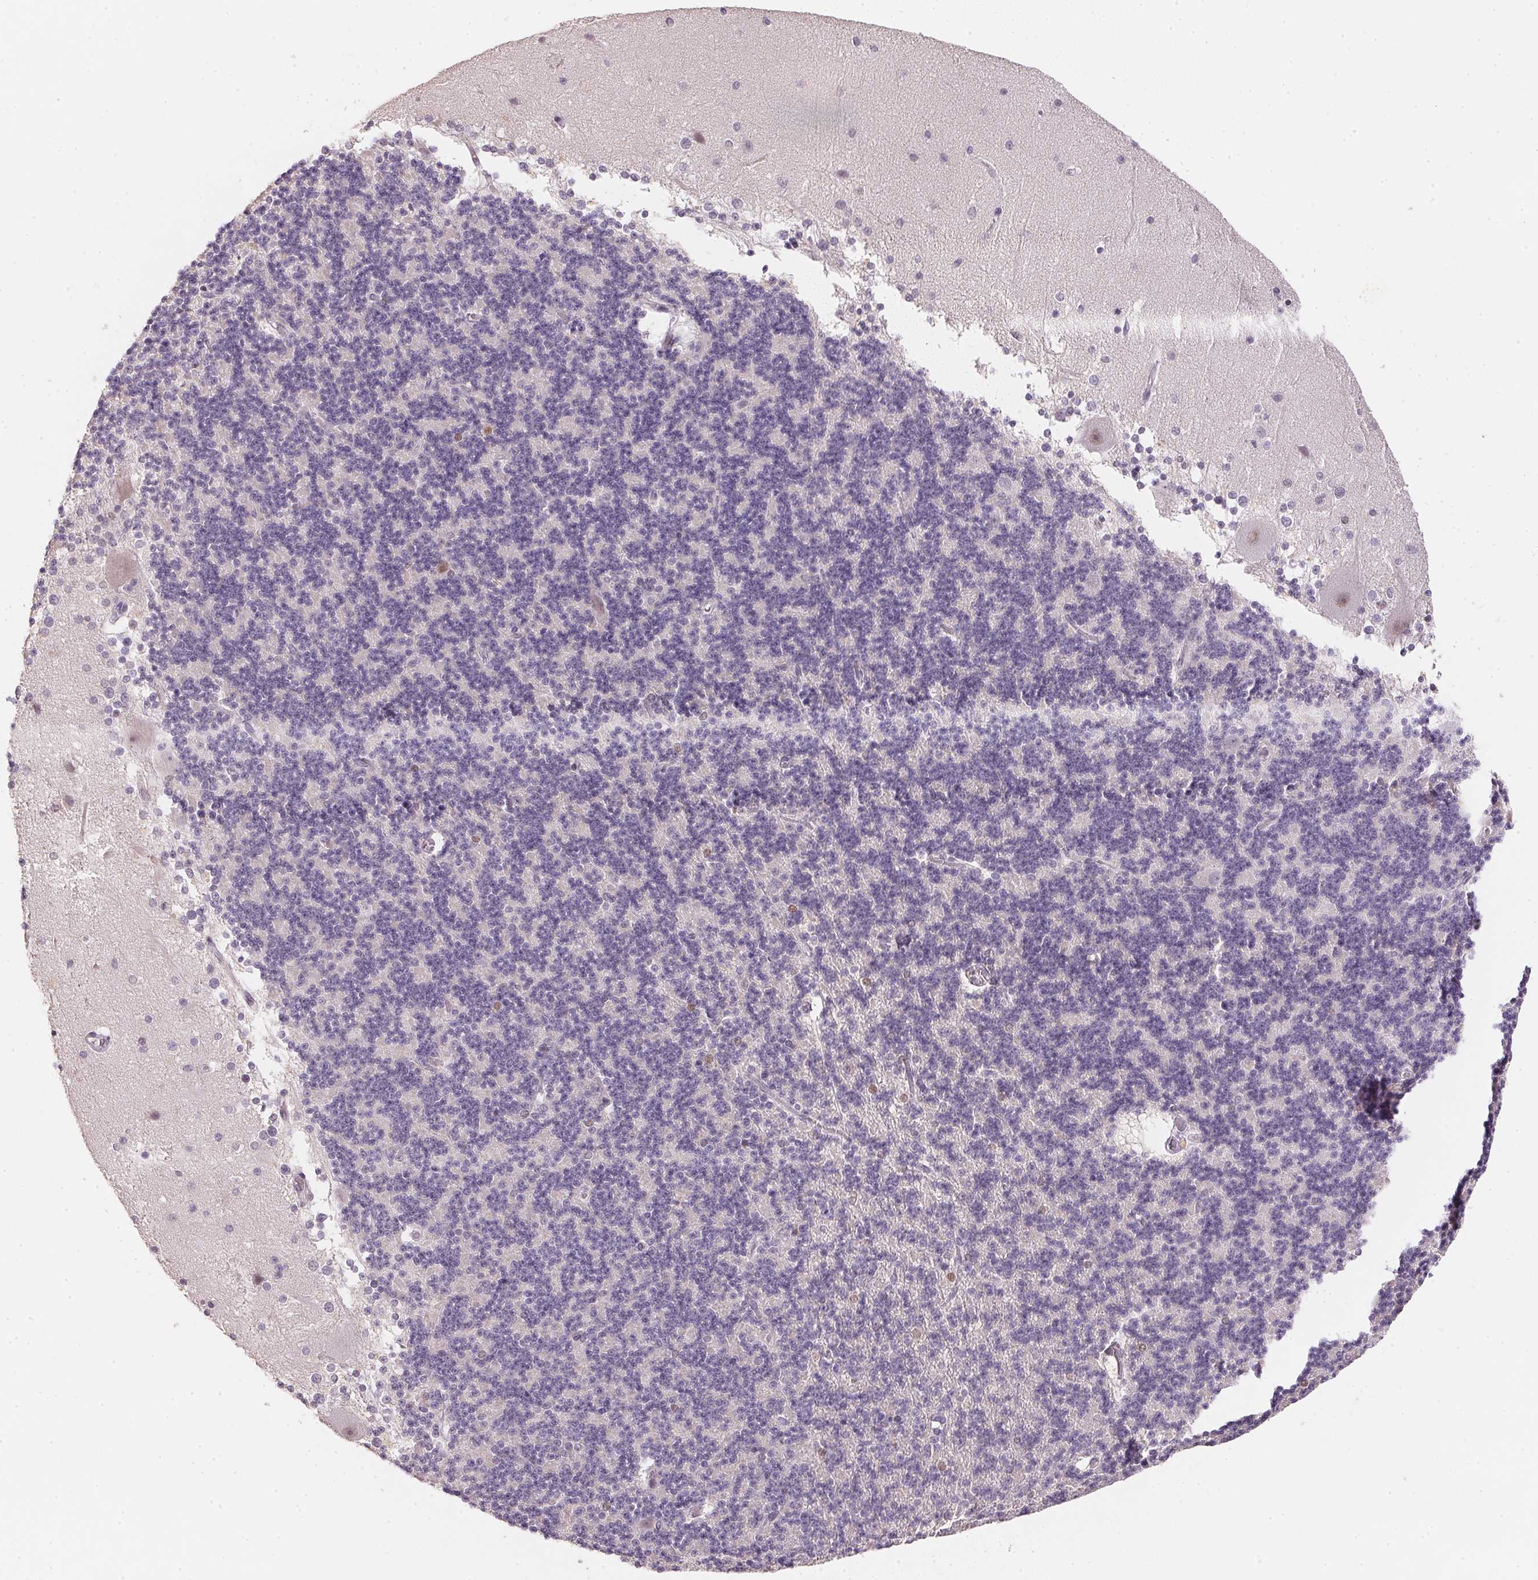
{"staining": {"intensity": "negative", "quantity": "none", "location": "none"}, "tissue": "cerebellum", "cell_type": "Cells in granular layer", "image_type": "normal", "snomed": [{"axis": "morphology", "description": "Normal tissue, NOS"}, {"axis": "topography", "description": "Cerebellum"}], "caption": "IHC of benign cerebellum exhibits no positivity in cells in granular layer.", "gene": "POLR3G", "patient": {"sex": "female", "age": 19}}